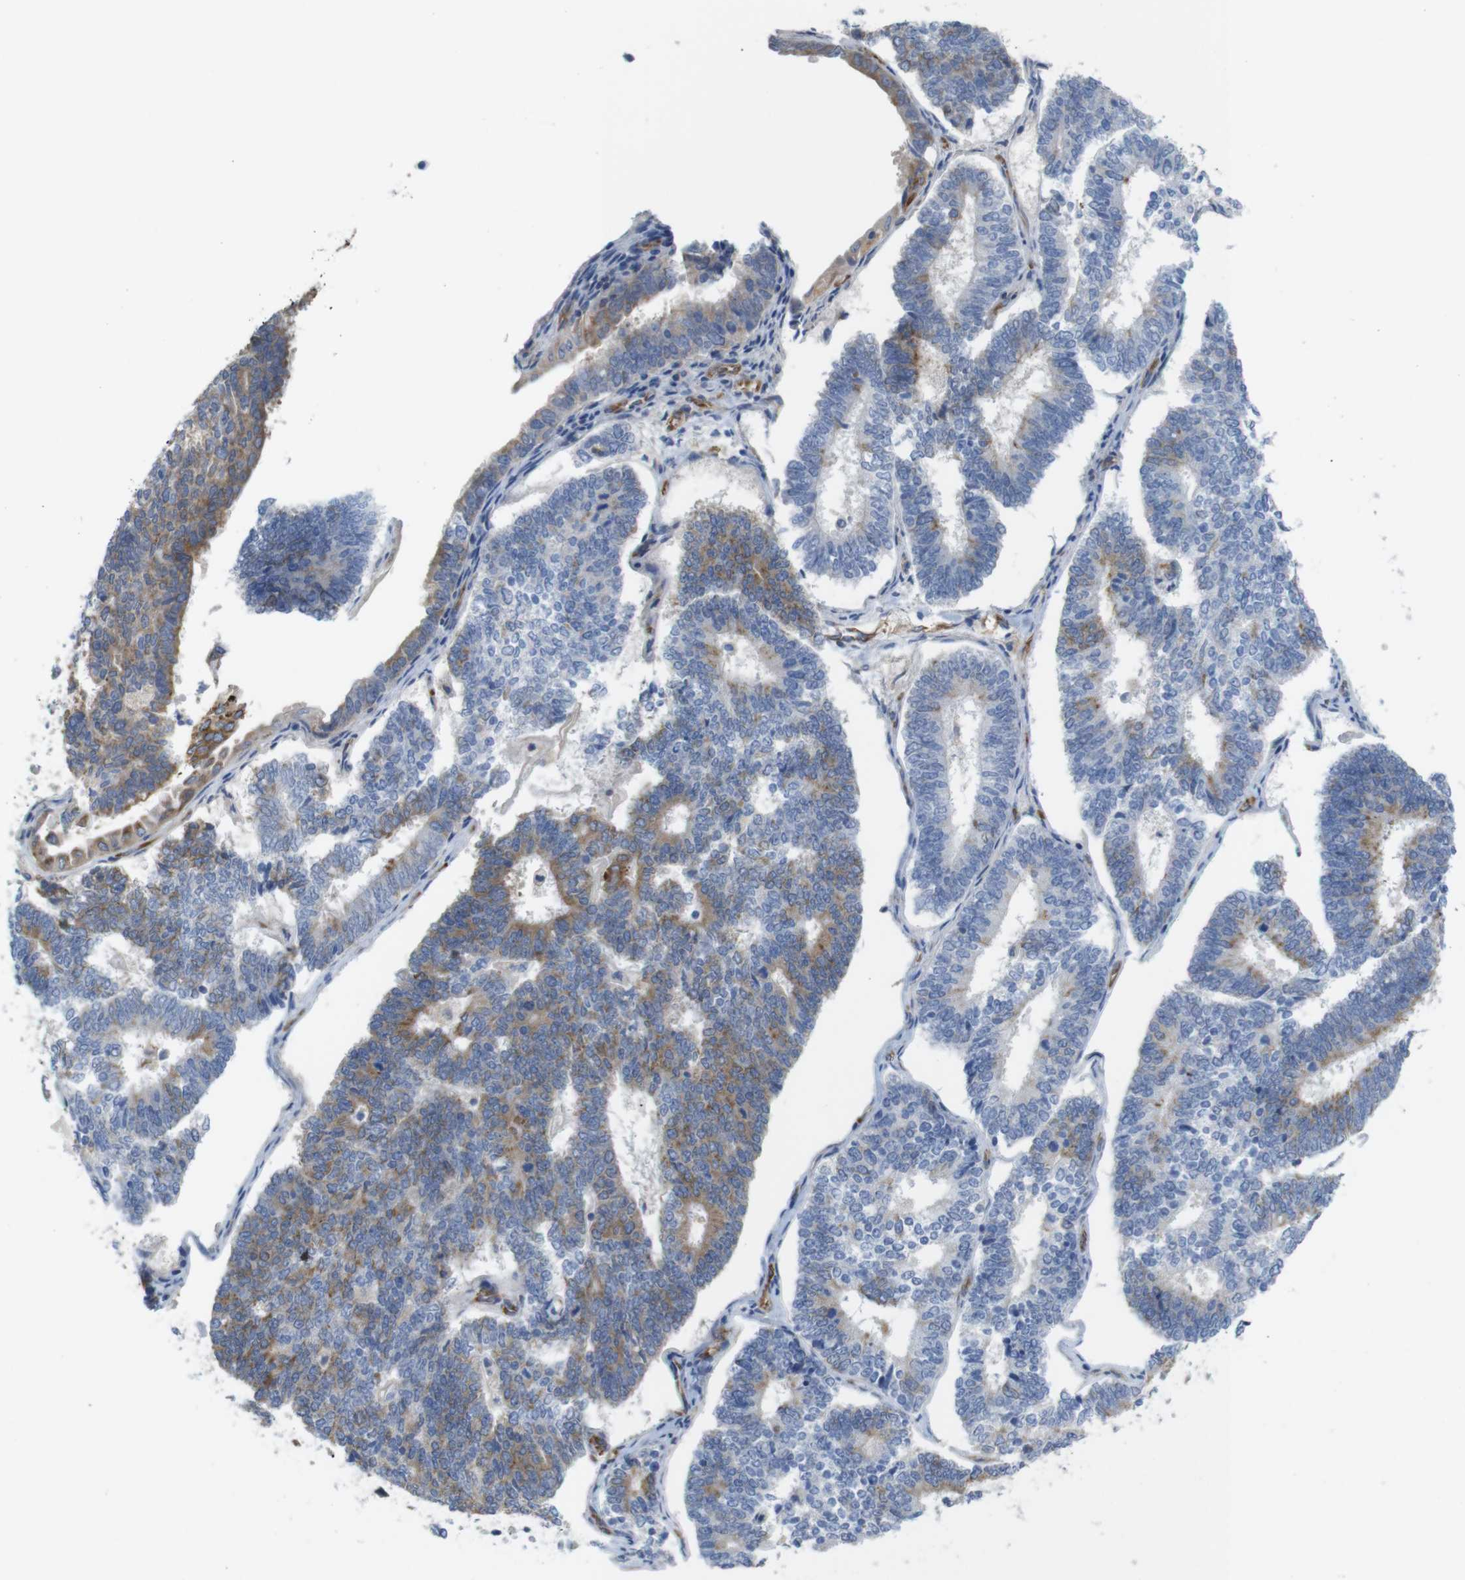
{"staining": {"intensity": "moderate", "quantity": "<25%", "location": "cytoplasmic/membranous"}, "tissue": "endometrial cancer", "cell_type": "Tumor cells", "image_type": "cancer", "snomed": [{"axis": "morphology", "description": "Adenocarcinoma, NOS"}, {"axis": "topography", "description": "Endometrium"}], "caption": "Endometrial adenocarcinoma stained with DAB (3,3'-diaminobenzidine) IHC displays low levels of moderate cytoplasmic/membranous expression in approximately <25% of tumor cells.", "gene": "PCNX2", "patient": {"sex": "female", "age": 70}}